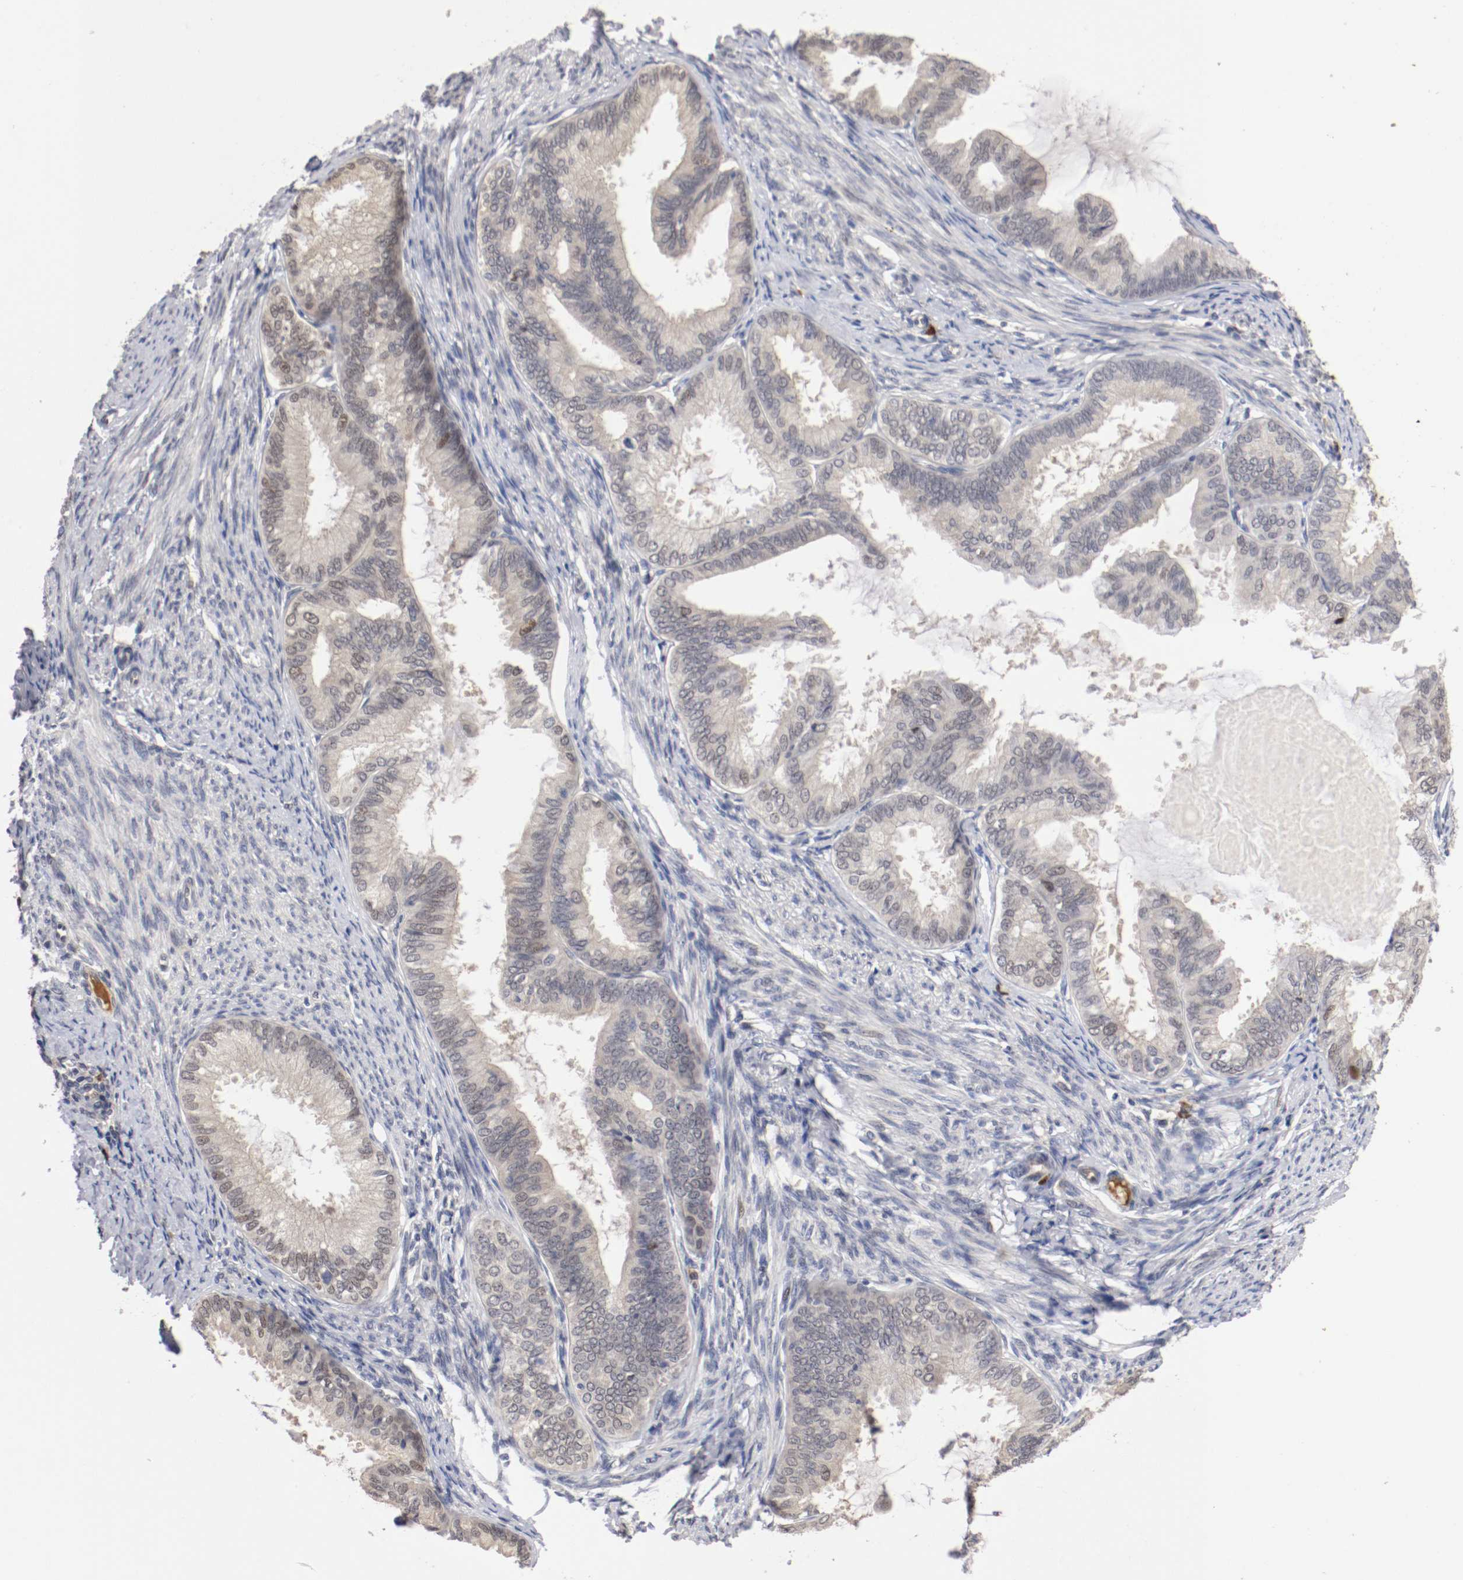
{"staining": {"intensity": "negative", "quantity": "none", "location": "none"}, "tissue": "endometrial cancer", "cell_type": "Tumor cells", "image_type": "cancer", "snomed": [{"axis": "morphology", "description": "Adenocarcinoma, NOS"}, {"axis": "topography", "description": "Endometrium"}], "caption": "An immunohistochemistry (IHC) histopathology image of endometrial cancer (adenocarcinoma) is shown. There is no staining in tumor cells of endometrial cancer (adenocarcinoma).", "gene": "DNMT3B", "patient": {"sex": "female", "age": 86}}